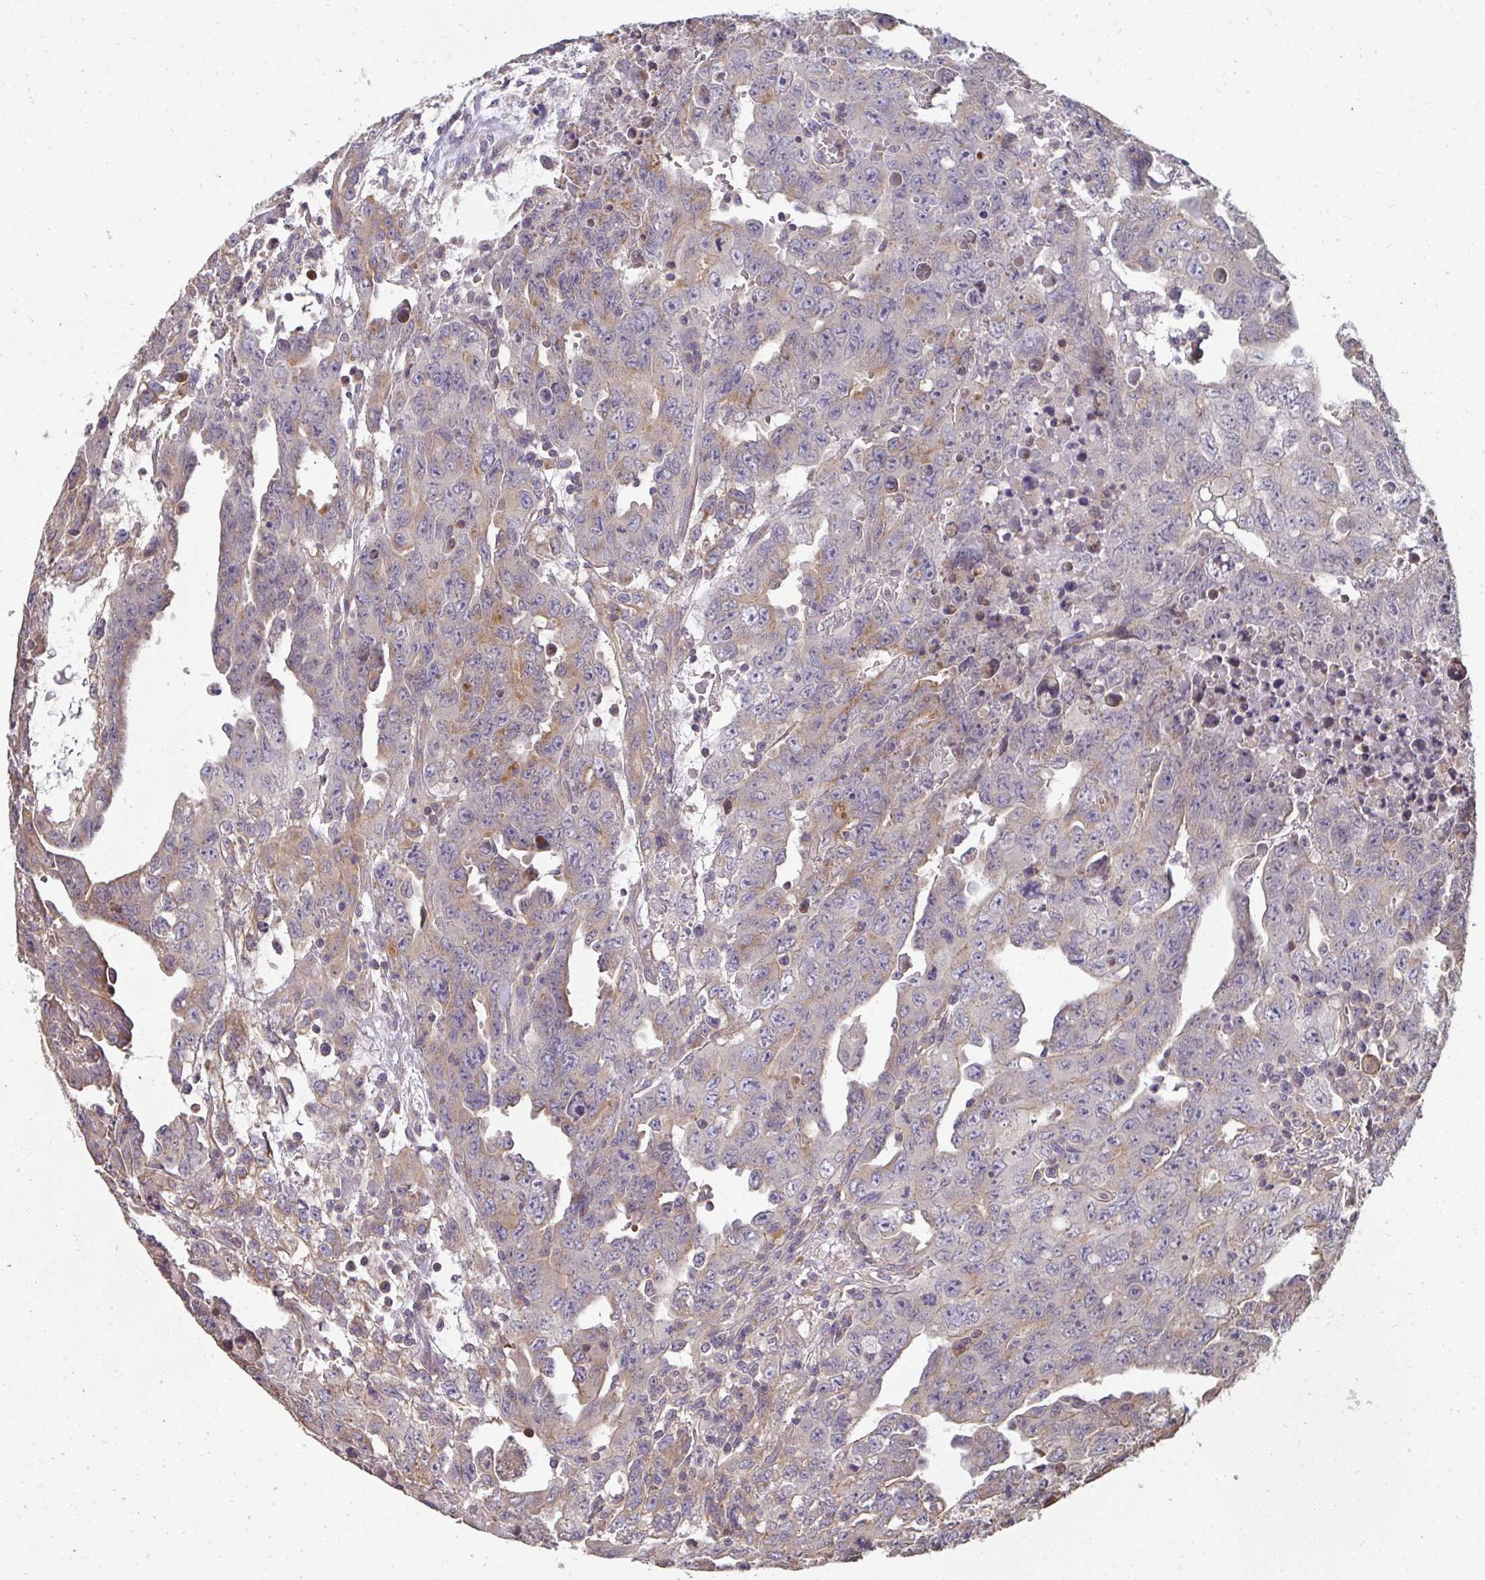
{"staining": {"intensity": "weak", "quantity": "25%-75%", "location": "cytoplasmic/membranous"}, "tissue": "testis cancer", "cell_type": "Tumor cells", "image_type": "cancer", "snomed": [{"axis": "morphology", "description": "Carcinoma, Embryonal, NOS"}, {"axis": "topography", "description": "Testis"}], "caption": "Tumor cells show low levels of weak cytoplasmic/membranous positivity in approximately 25%-75% of cells in human testis cancer. (brown staining indicates protein expression, while blue staining denotes nuclei).", "gene": "ZFYVE28", "patient": {"sex": "male", "age": 24}}